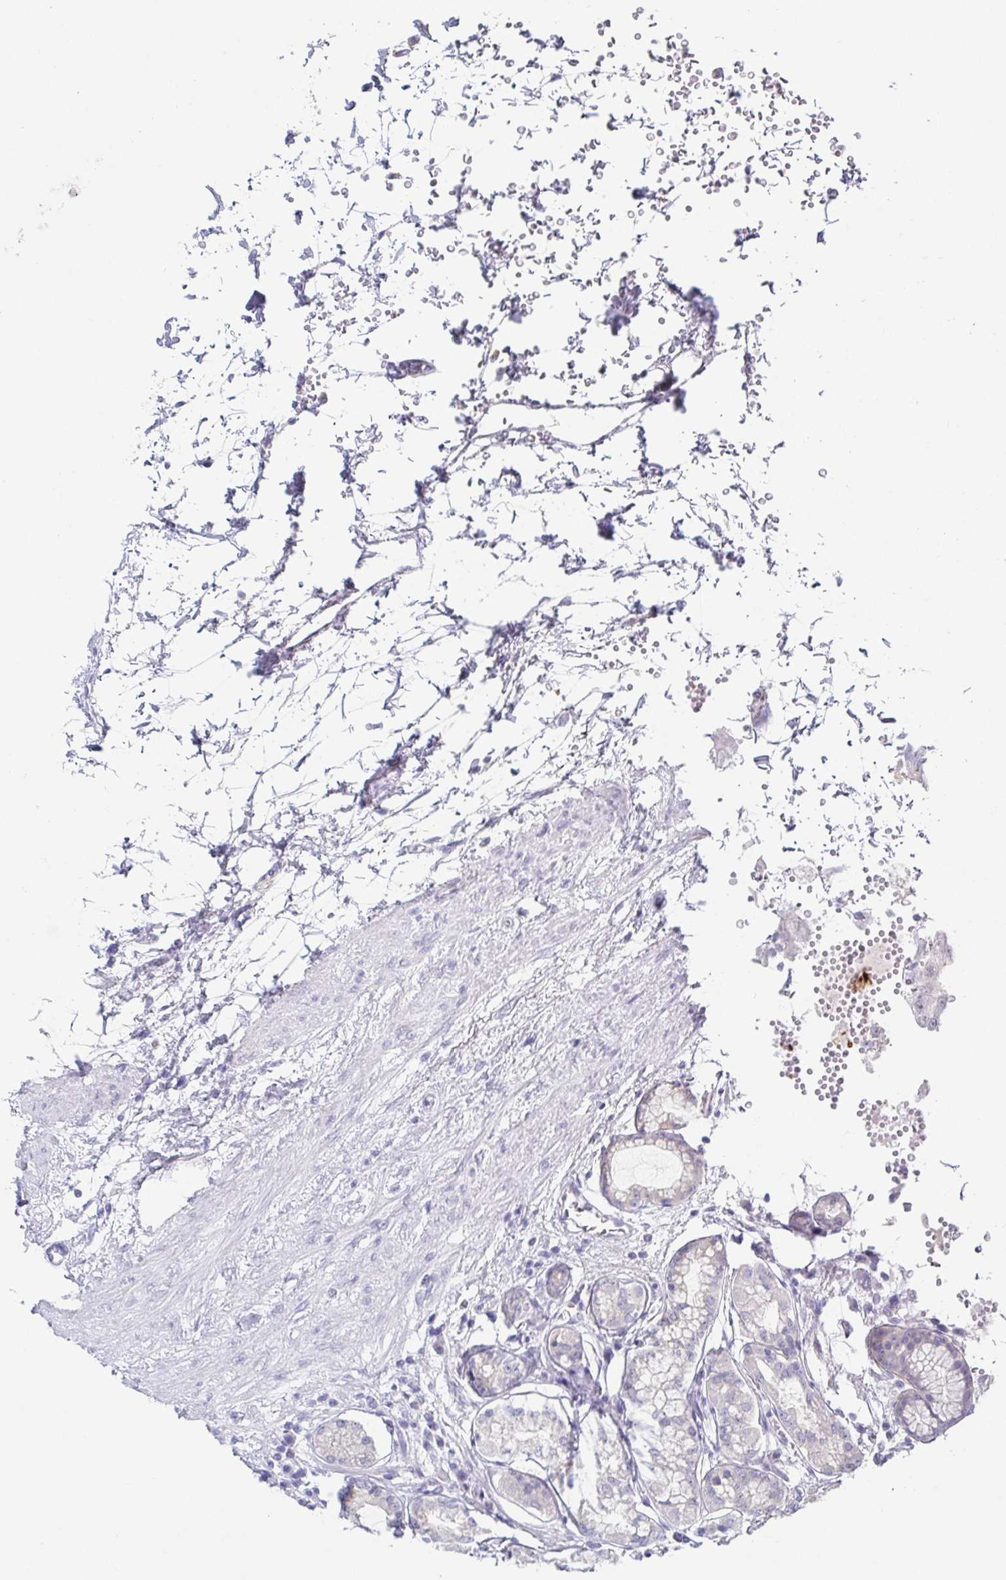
{"staining": {"intensity": "negative", "quantity": "none", "location": "none"}, "tissue": "stomach", "cell_type": "Glandular cells", "image_type": "normal", "snomed": [{"axis": "morphology", "description": "Normal tissue, NOS"}, {"axis": "topography", "description": "Stomach"}, {"axis": "topography", "description": "Stomach, lower"}], "caption": "Immunohistochemistry (IHC) micrograph of normal stomach: human stomach stained with DAB shows no significant protein expression in glandular cells.", "gene": "HTR2A", "patient": {"sex": "male", "age": 76}}